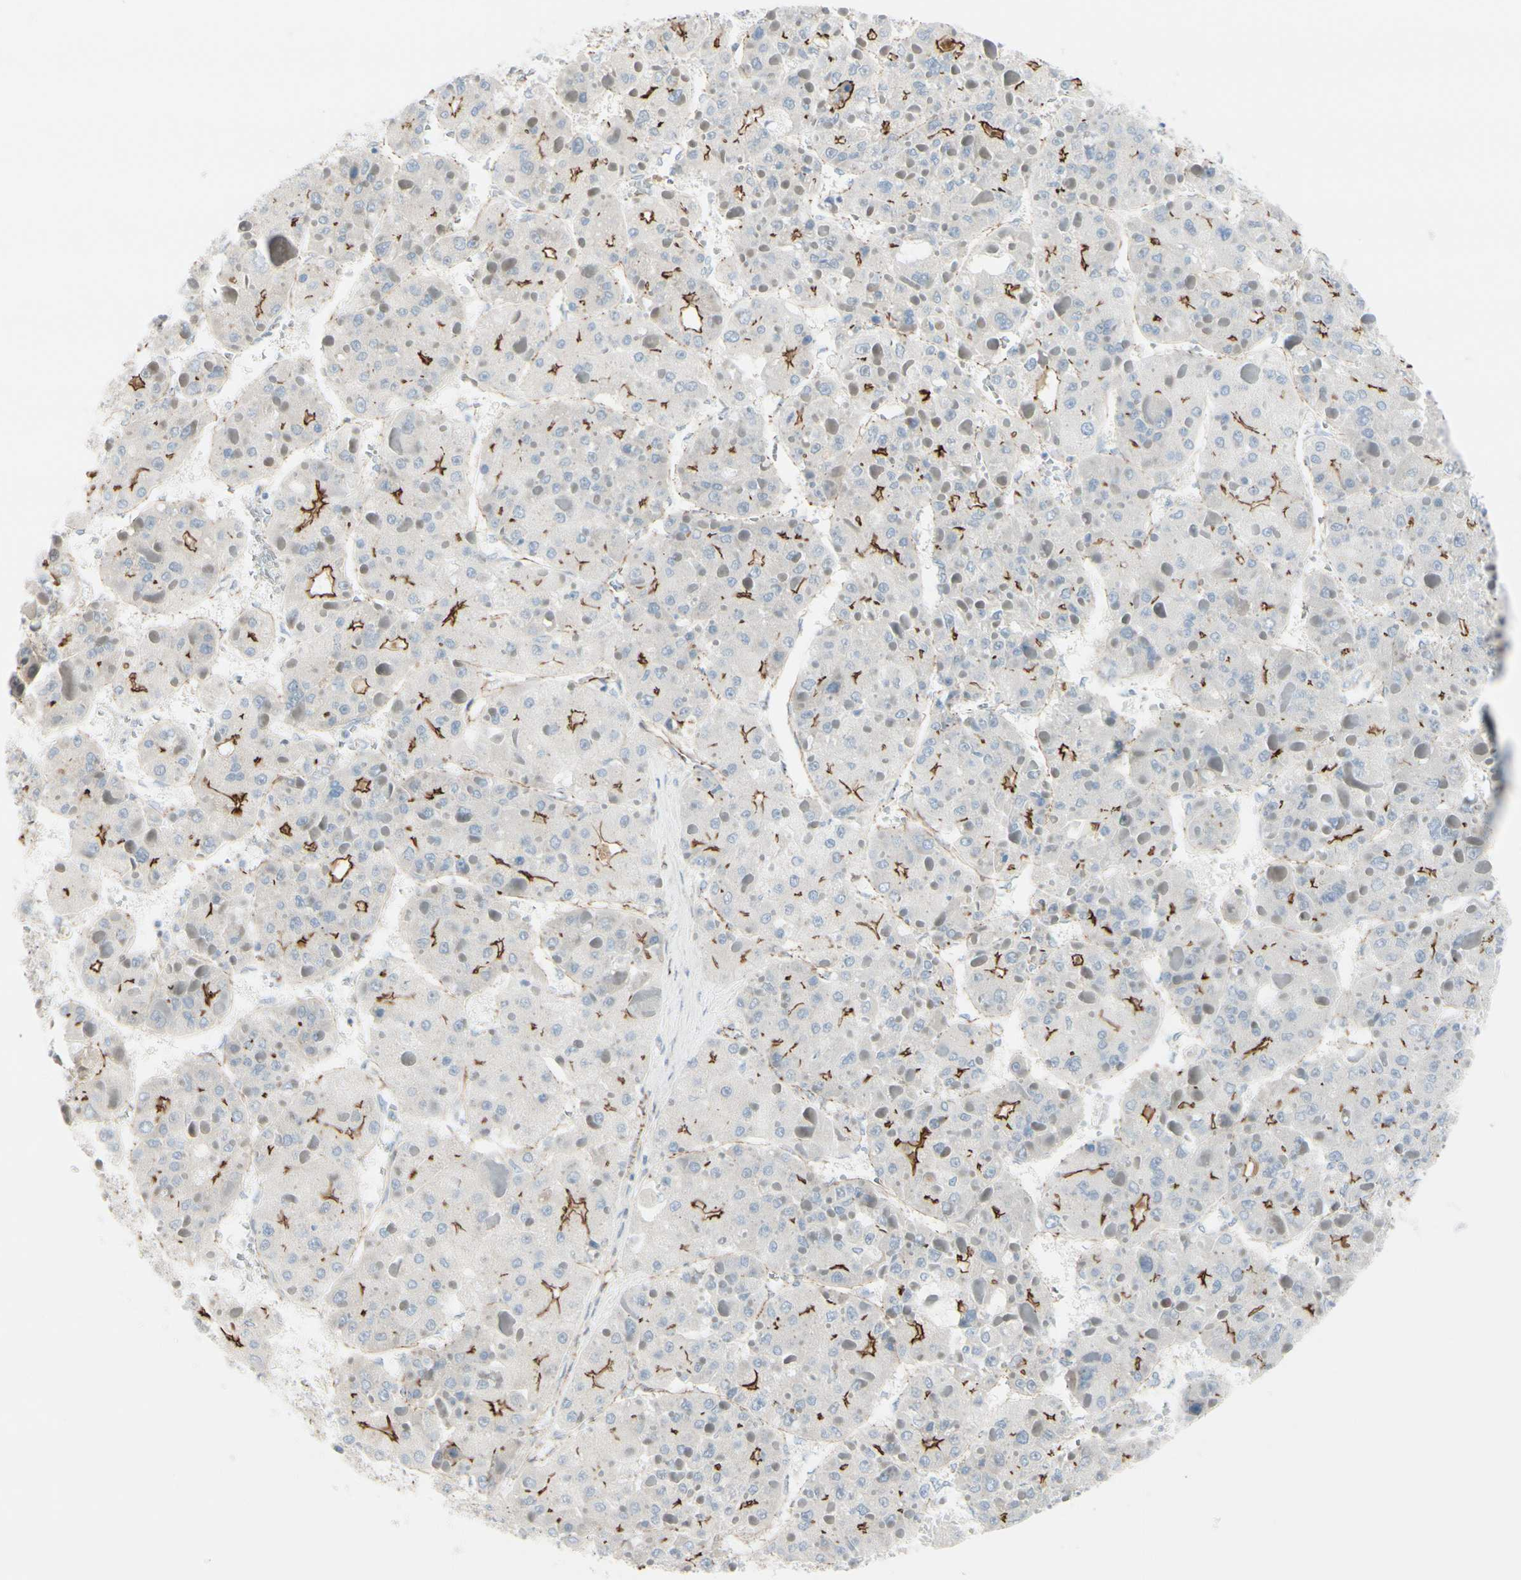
{"staining": {"intensity": "moderate", "quantity": "25%-75%", "location": "cytoplasmic/membranous"}, "tissue": "liver cancer", "cell_type": "Tumor cells", "image_type": "cancer", "snomed": [{"axis": "morphology", "description": "Carcinoma, Hepatocellular, NOS"}, {"axis": "topography", "description": "Liver"}], "caption": "Brown immunohistochemical staining in liver cancer demonstrates moderate cytoplasmic/membranous positivity in about 25%-75% of tumor cells.", "gene": "TJP1", "patient": {"sex": "female", "age": 73}}